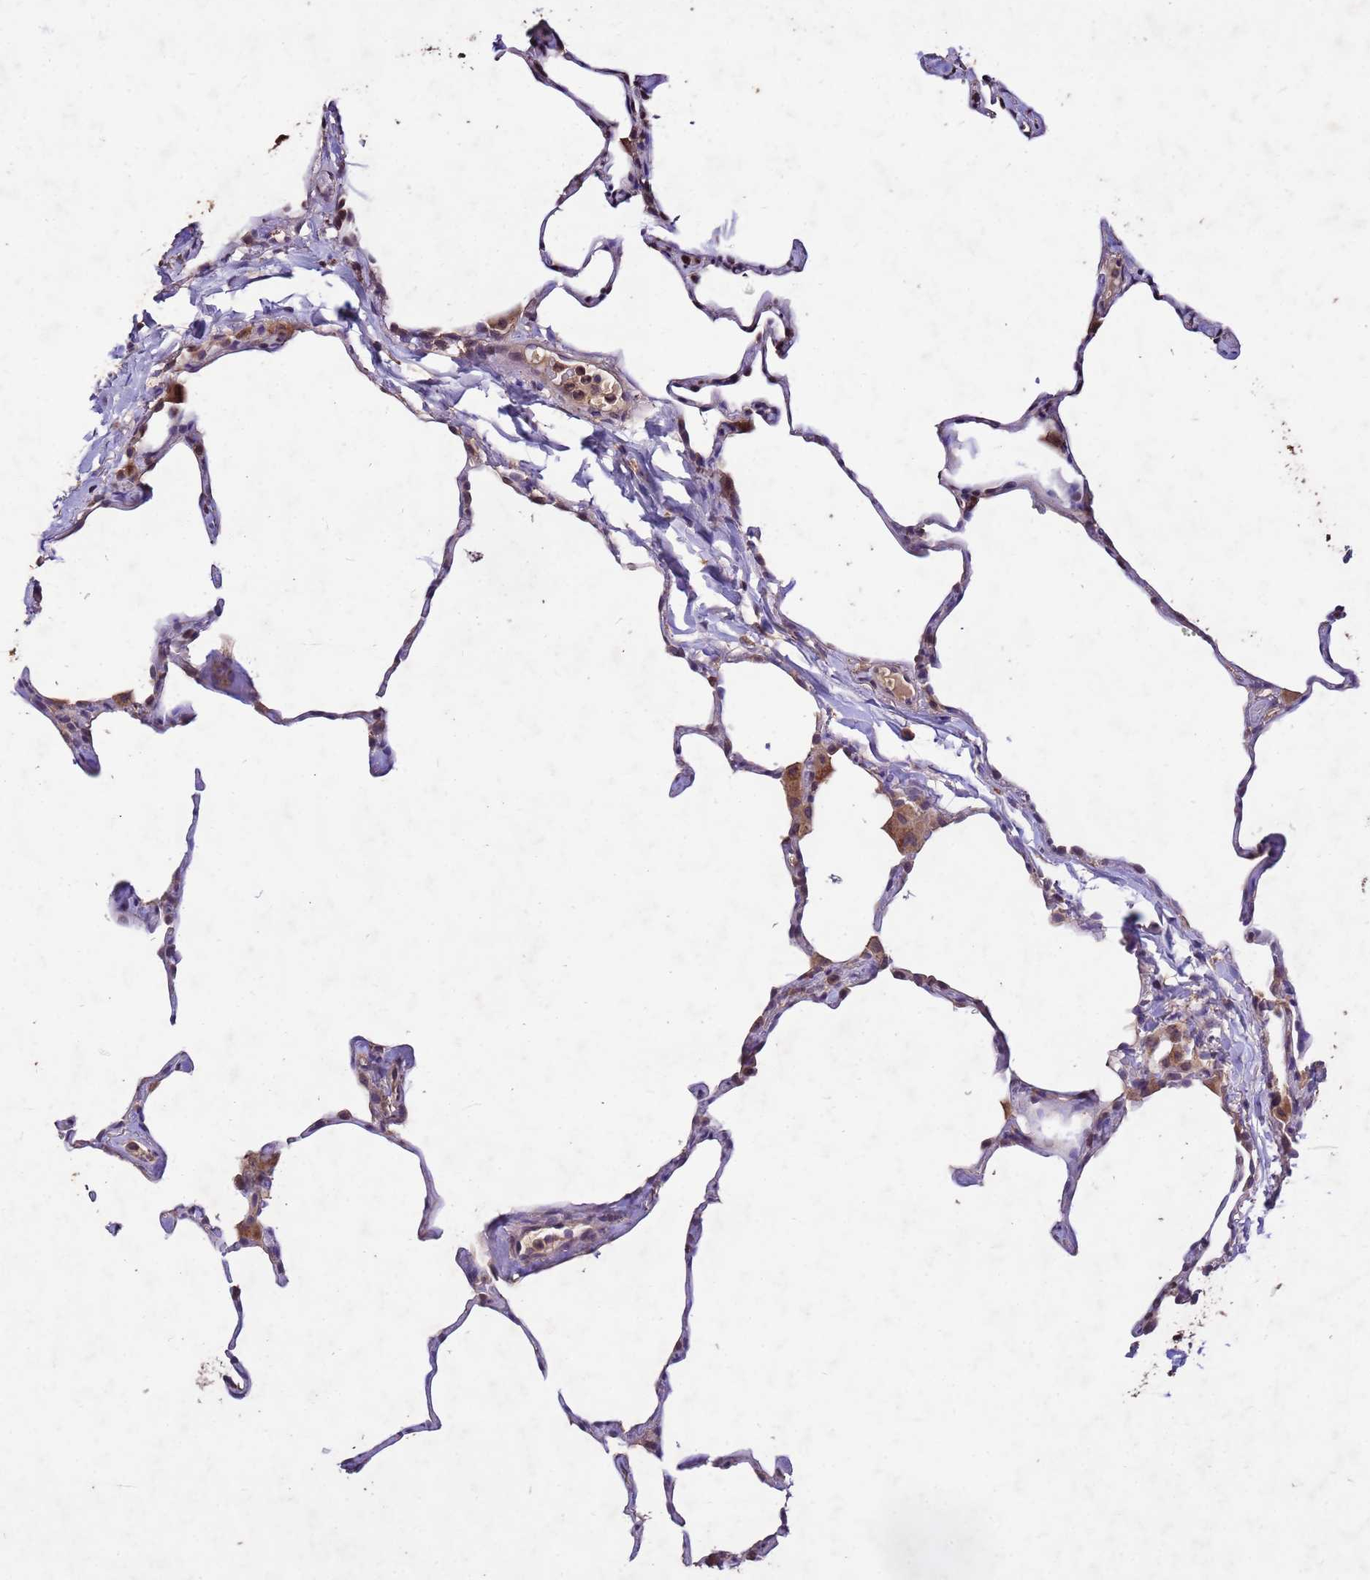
{"staining": {"intensity": "moderate", "quantity": "<25%", "location": "cytoplasmic/membranous"}, "tissue": "lung", "cell_type": "Alveolar cells", "image_type": "normal", "snomed": [{"axis": "morphology", "description": "Normal tissue, NOS"}, {"axis": "topography", "description": "Lung"}], "caption": "Moderate cytoplasmic/membranous protein expression is appreciated in about <25% of alveolar cells in lung. Immunohistochemistry (ihc) stains the protein of interest in brown and the nuclei are stained blue.", "gene": "TOR4A", "patient": {"sex": "male", "age": 65}}